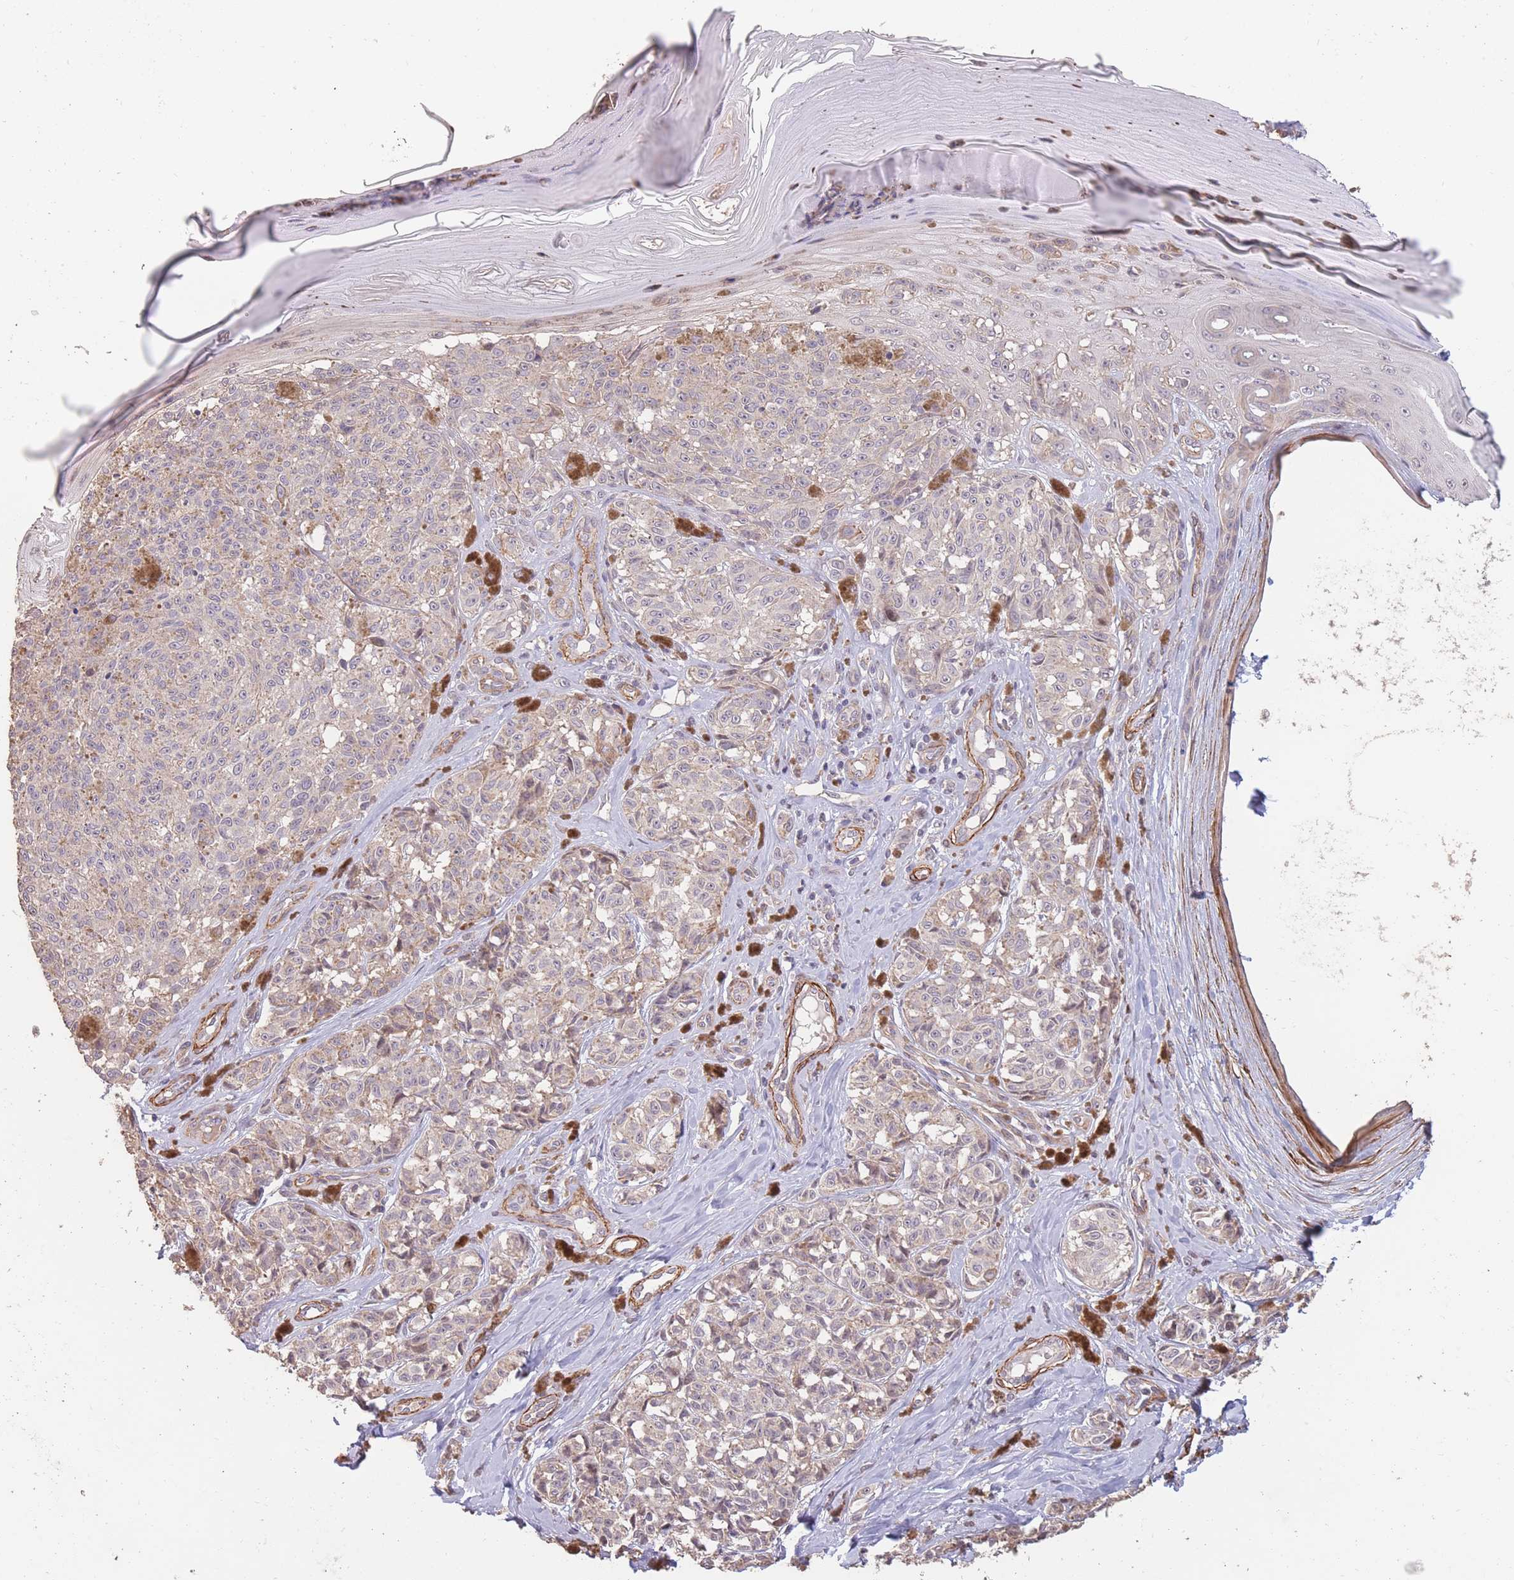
{"staining": {"intensity": "weak", "quantity": "<25%", "location": "cytoplasmic/membranous"}, "tissue": "melanoma", "cell_type": "Tumor cells", "image_type": "cancer", "snomed": [{"axis": "morphology", "description": "Malignant melanoma, NOS"}, {"axis": "topography", "description": "Skin"}], "caption": "Immunohistochemistry image of neoplastic tissue: human melanoma stained with DAB displays no significant protein positivity in tumor cells.", "gene": "NLRC4", "patient": {"sex": "female", "age": 65}}